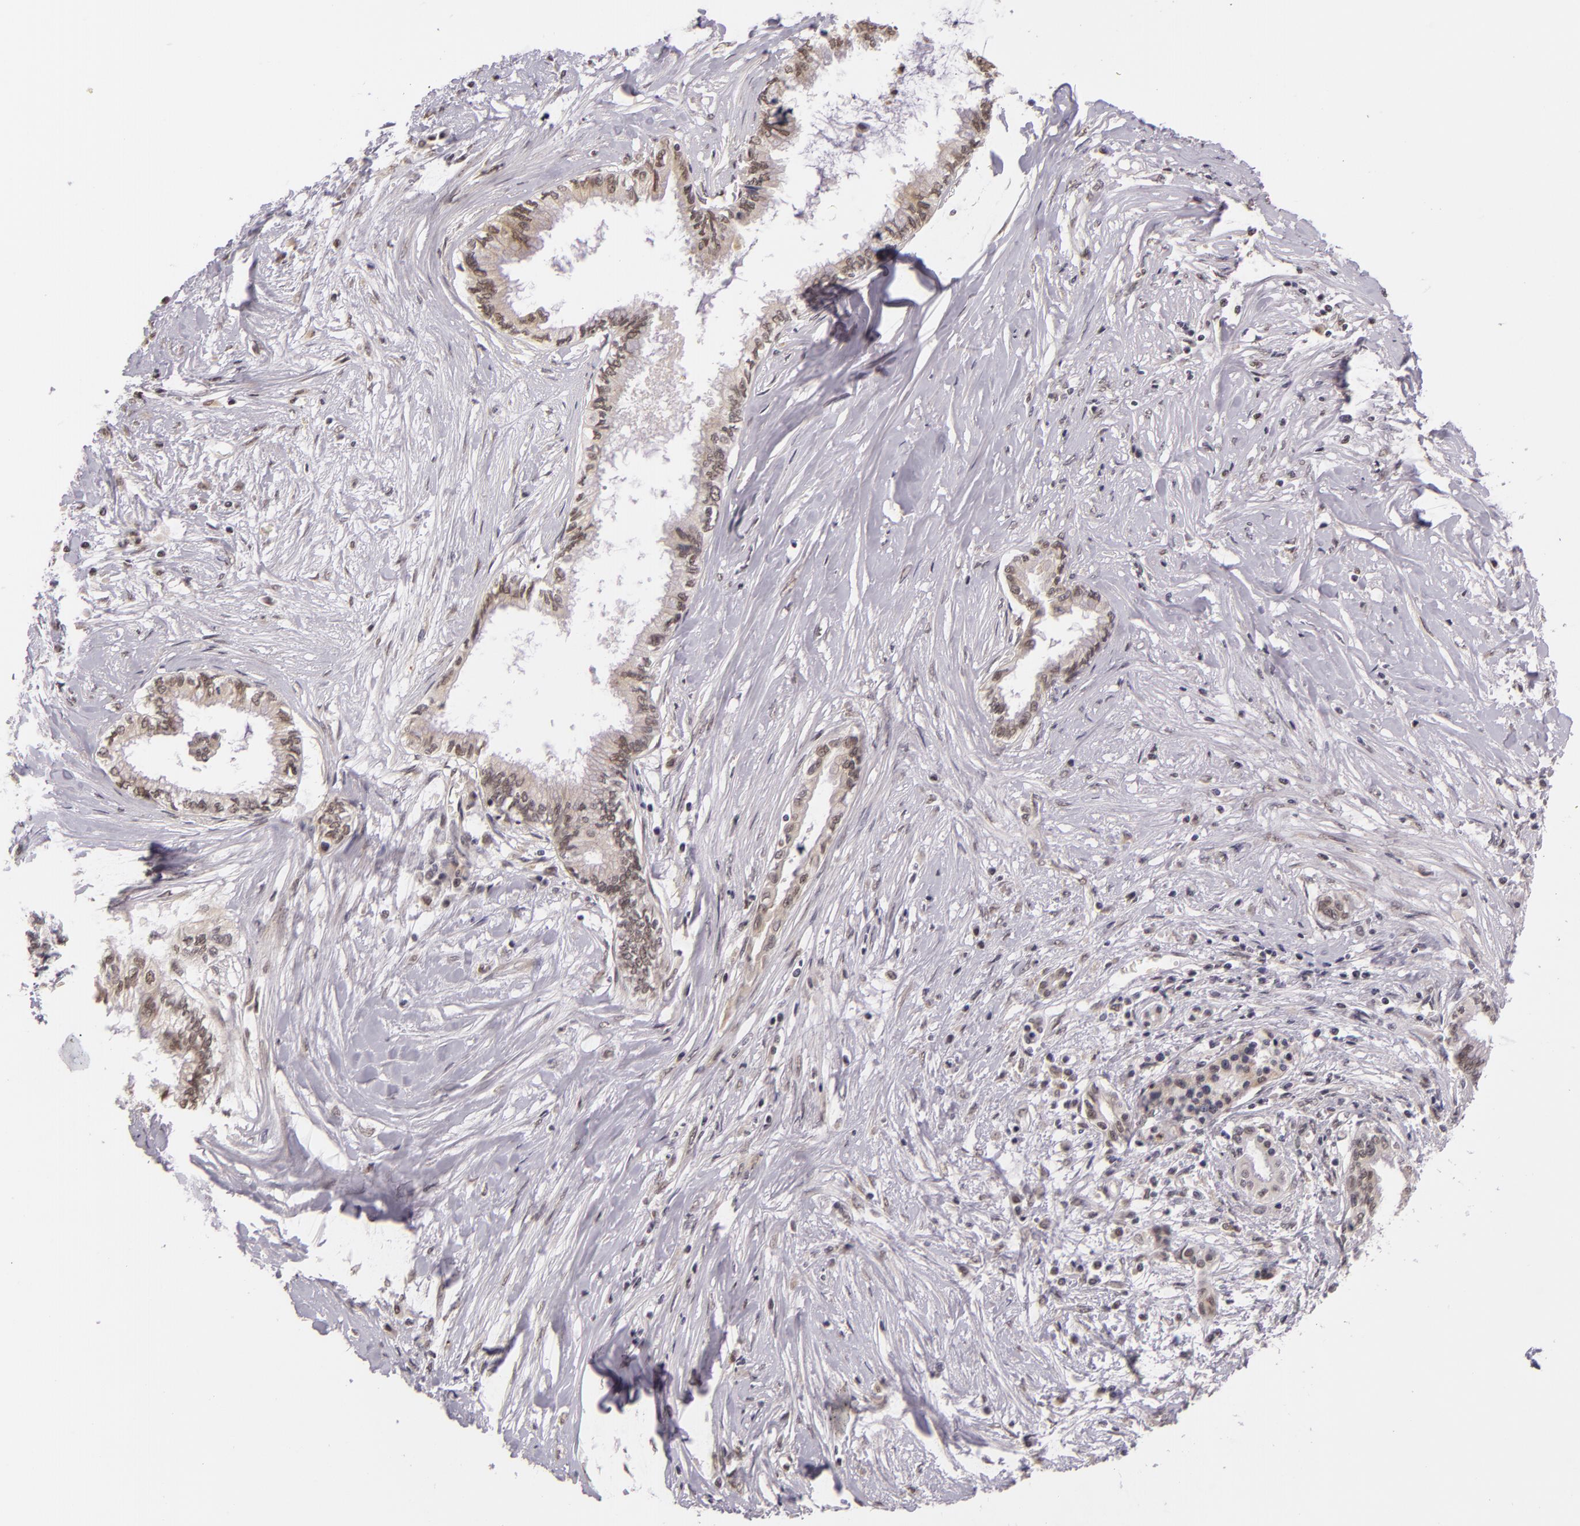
{"staining": {"intensity": "weak", "quantity": "25%-75%", "location": "nuclear"}, "tissue": "pancreatic cancer", "cell_type": "Tumor cells", "image_type": "cancer", "snomed": [{"axis": "morphology", "description": "Adenocarcinoma, NOS"}, {"axis": "topography", "description": "Pancreas"}], "caption": "Brown immunohistochemical staining in human pancreatic cancer reveals weak nuclear staining in approximately 25%-75% of tumor cells. The staining was performed using DAB, with brown indicating positive protein expression. Nuclei are stained blue with hematoxylin.", "gene": "ALX1", "patient": {"sex": "female", "age": 64}}